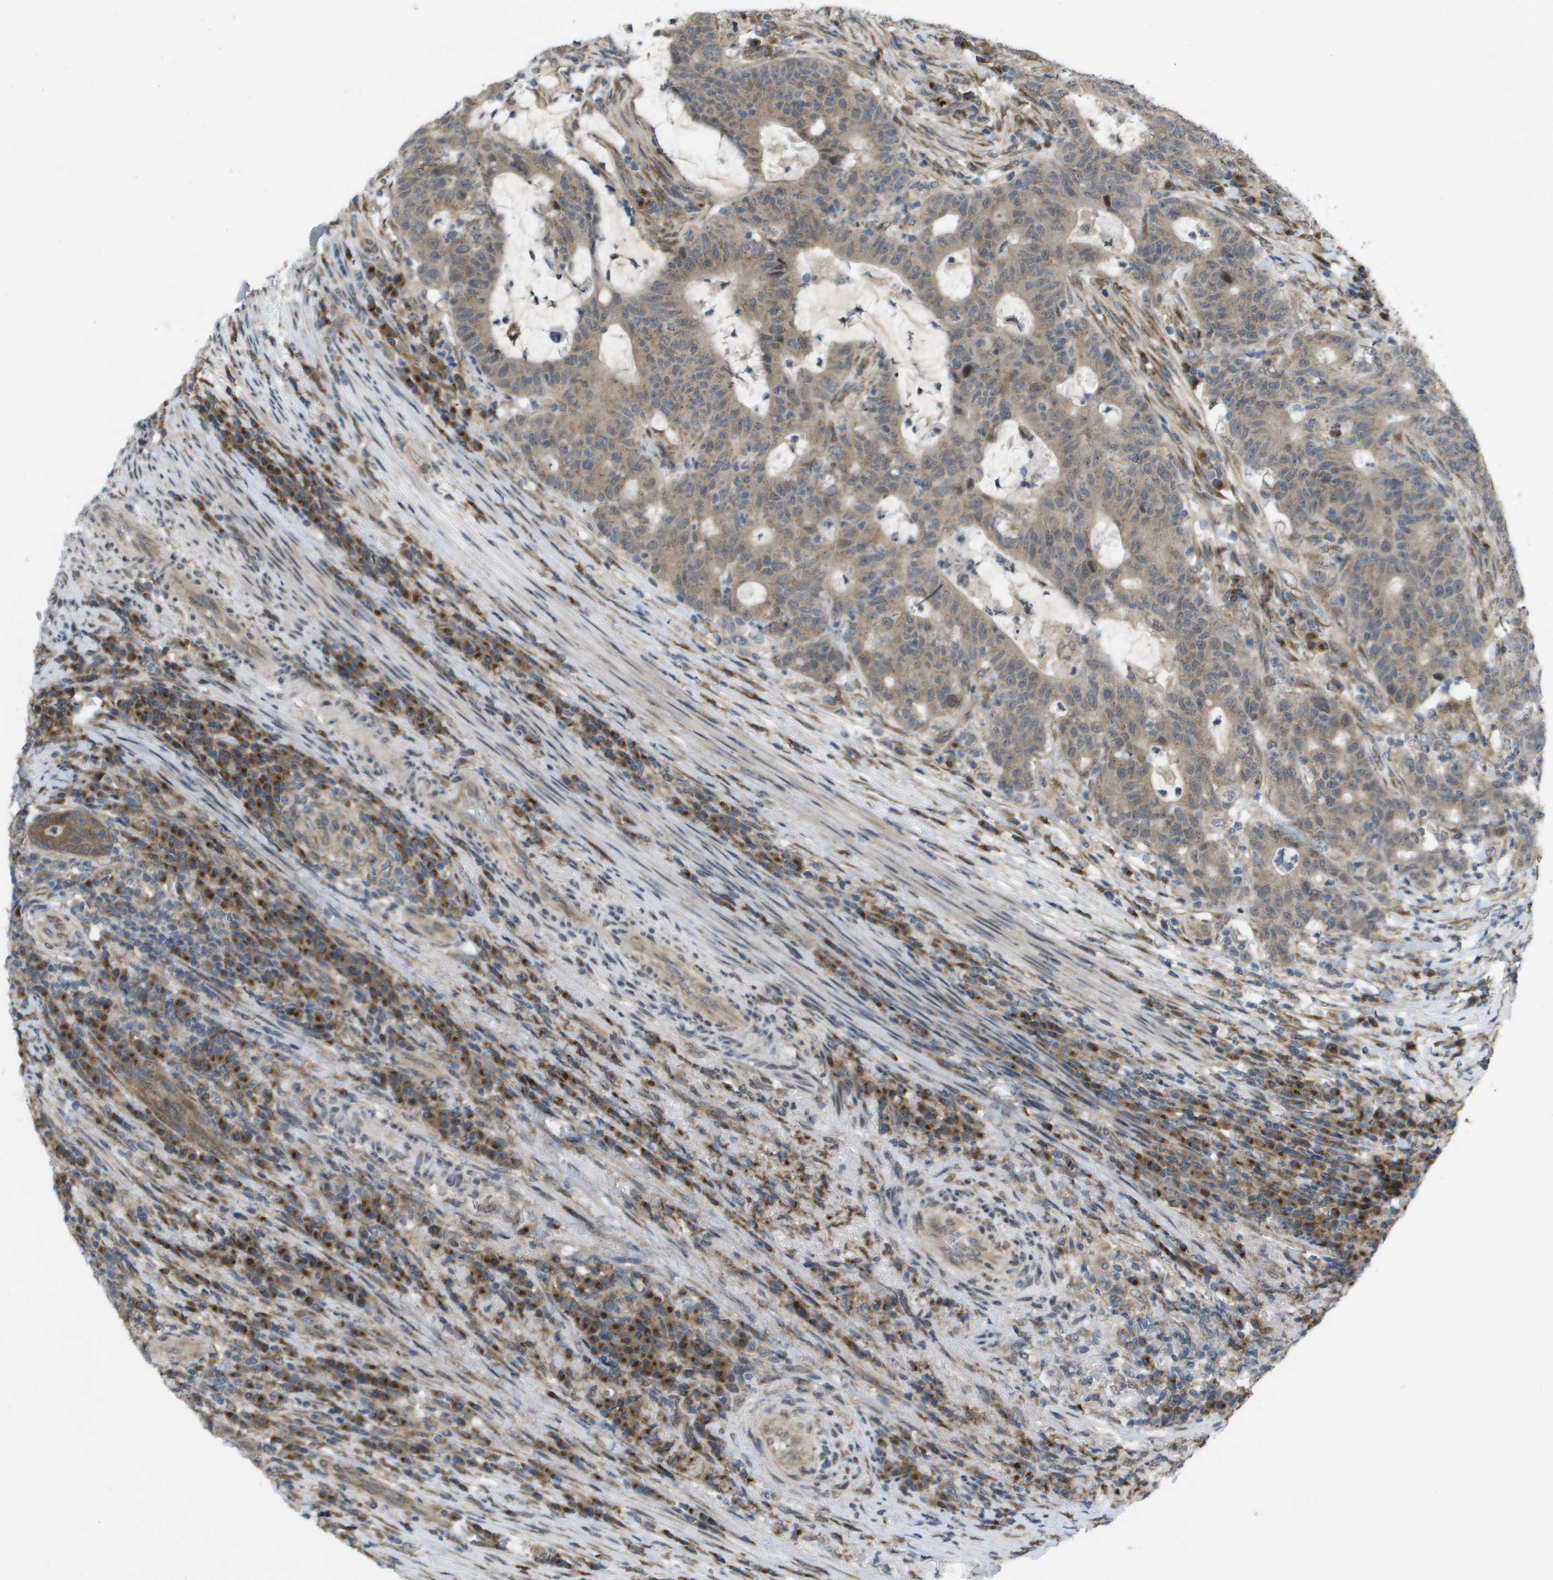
{"staining": {"intensity": "weak", "quantity": "25%-75%", "location": "cytoplasmic/membranous"}, "tissue": "colorectal cancer", "cell_type": "Tumor cells", "image_type": "cancer", "snomed": [{"axis": "morphology", "description": "Normal tissue, NOS"}, {"axis": "morphology", "description": "Adenocarcinoma, NOS"}, {"axis": "topography", "description": "Colon"}], "caption": "Adenocarcinoma (colorectal) was stained to show a protein in brown. There is low levels of weak cytoplasmic/membranous staining in about 25%-75% of tumor cells. The staining was performed using DAB (3,3'-diaminobenzidine) to visualize the protein expression in brown, while the nuclei were stained in blue with hematoxylin (Magnification: 20x).", "gene": "IFNLR1", "patient": {"sex": "female", "age": 75}}